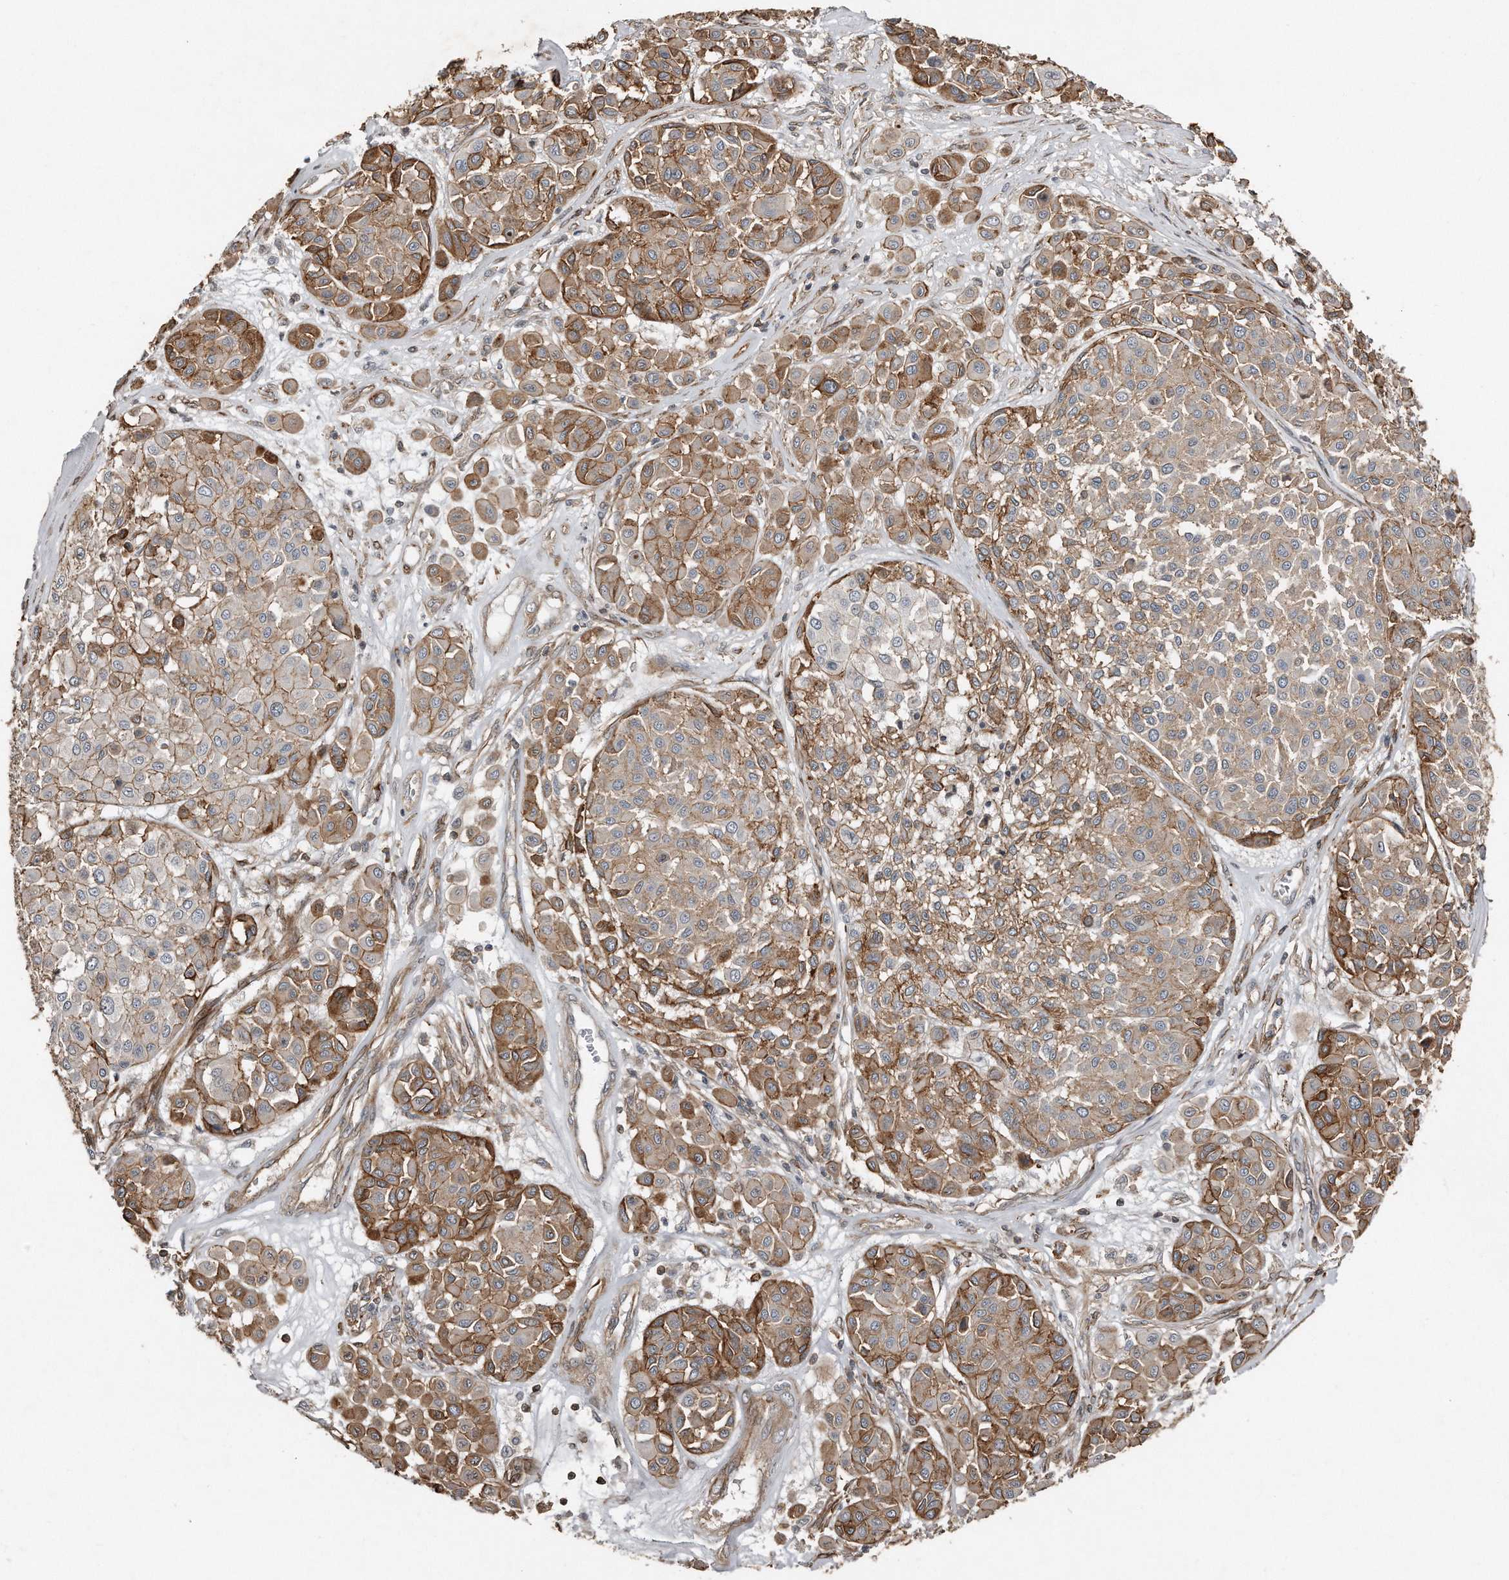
{"staining": {"intensity": "moderate", "quantity": ">75%", "location": "cytoplasmic/membranous"}, "tissue": "melanoma", "cell_type": "Tumor cells", "image_type": "cancer", "snomed": [{"axis": "morphology", "description": "Malignant melanoma, Metastatic site"}, {"axis": "topography", "description": "Soft tissue"}], "caption": "Malignant melanoma (metastatic site) tissue exhibits moderate cytoplasmic/membranous staining in approximately >75% of tumor cells The staining is performed using DAB brown chromogen to label protein expression. The nuclei are counter-stained blue using hematoxylin.", "gene": "SNAP47", "patient": {"sex": "male", "age": 41}}